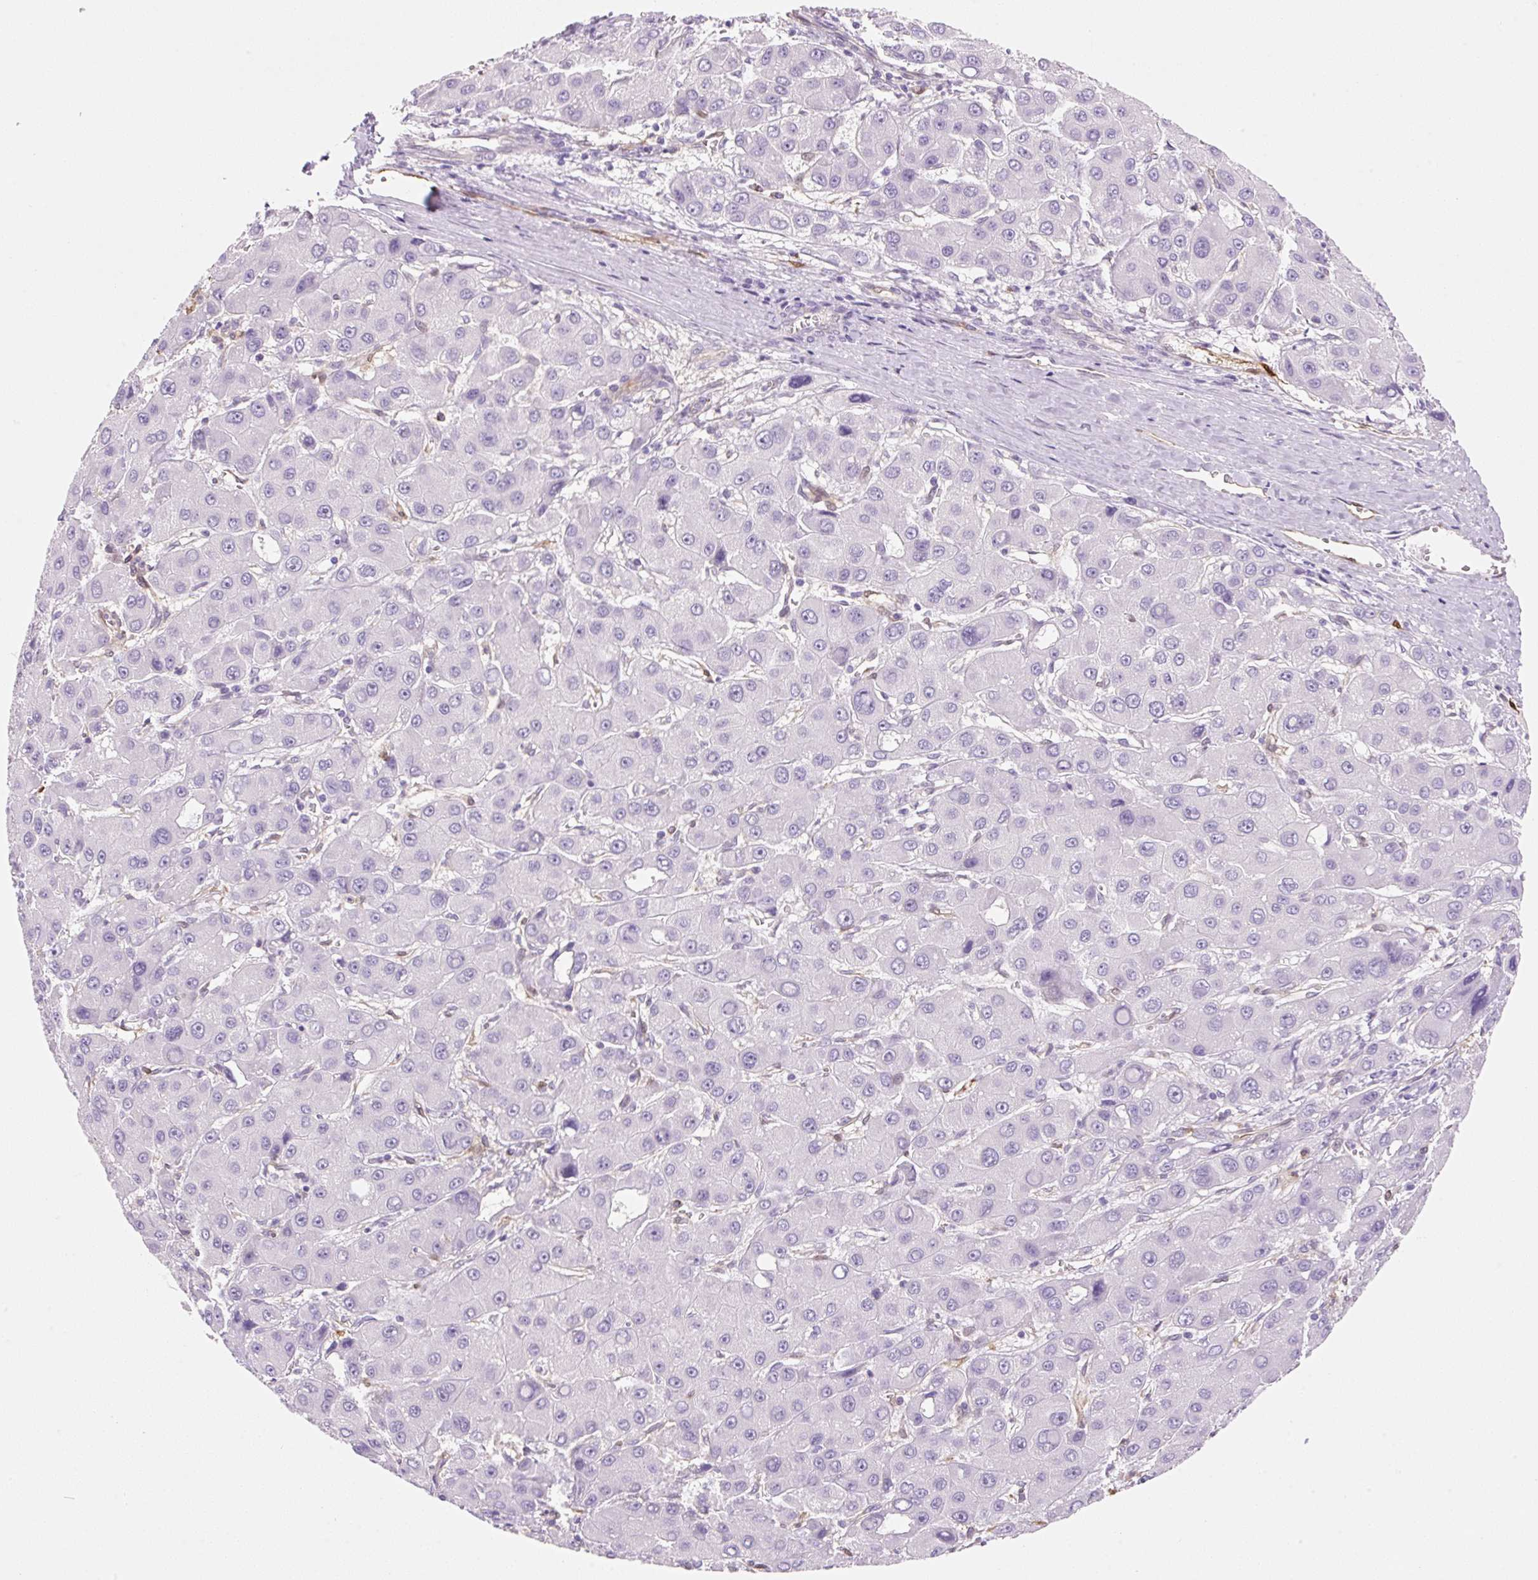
{"staining": {"intensity": "negative", "quantity": "none", "location": "none"}, "tissue": "liver cancer", "cell_type": "Tumor cells", "image_type": "cancer", "snomed": [{"axis": "morphology", "description": "Carcinoma, Hepatocellular, NOS"}, {"axis": "topography", "description": "Liver"}], "caption": "Immunohistochemistry micrograph of neoplastic tissue: human liver cancer stained with DAB displays no significant protein expression in tumor cells. (DAB IHC with hematoxylin counter stain).", "gene": "FABP5", "patient": {"sex": "male", "age": 55}}